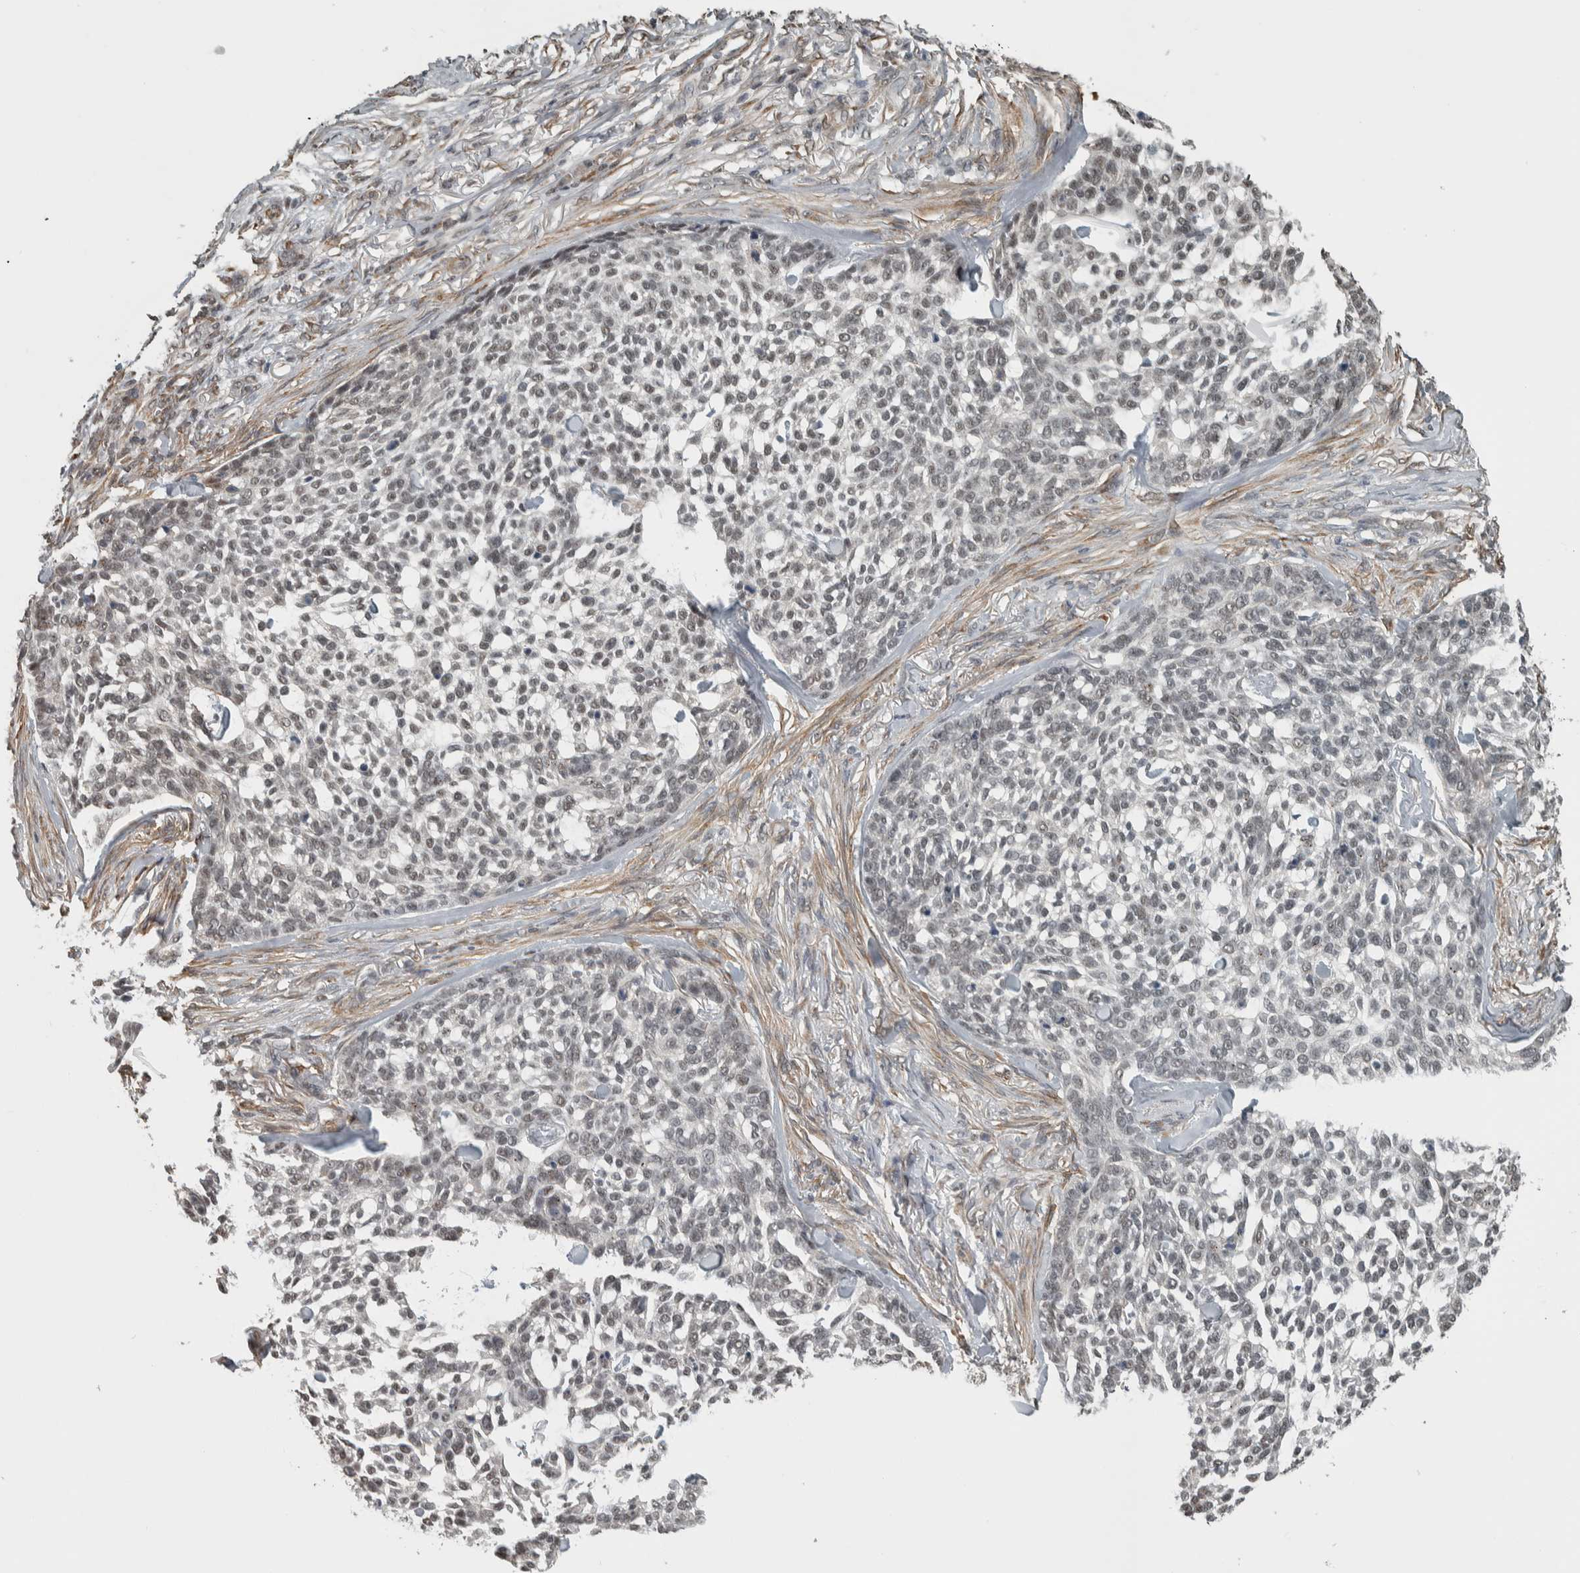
{"staining": {"intensity": "negative", "quantity": "none", "location": "none"}, "tissue": "skin cancer", "cell_type": "Tumor cells", "image_type": "cancer", "snomed": [{"axis": "morphology", "description": "Basal cell carcinoma"}, {"axis": "topography", "description": "Skin"}], "caption": "Immunohistochemical staining of human skin cancer displays no significant expression in tumor cells.", "gene": "DDX42", "patient": {"sex": "female", "age": 64}}